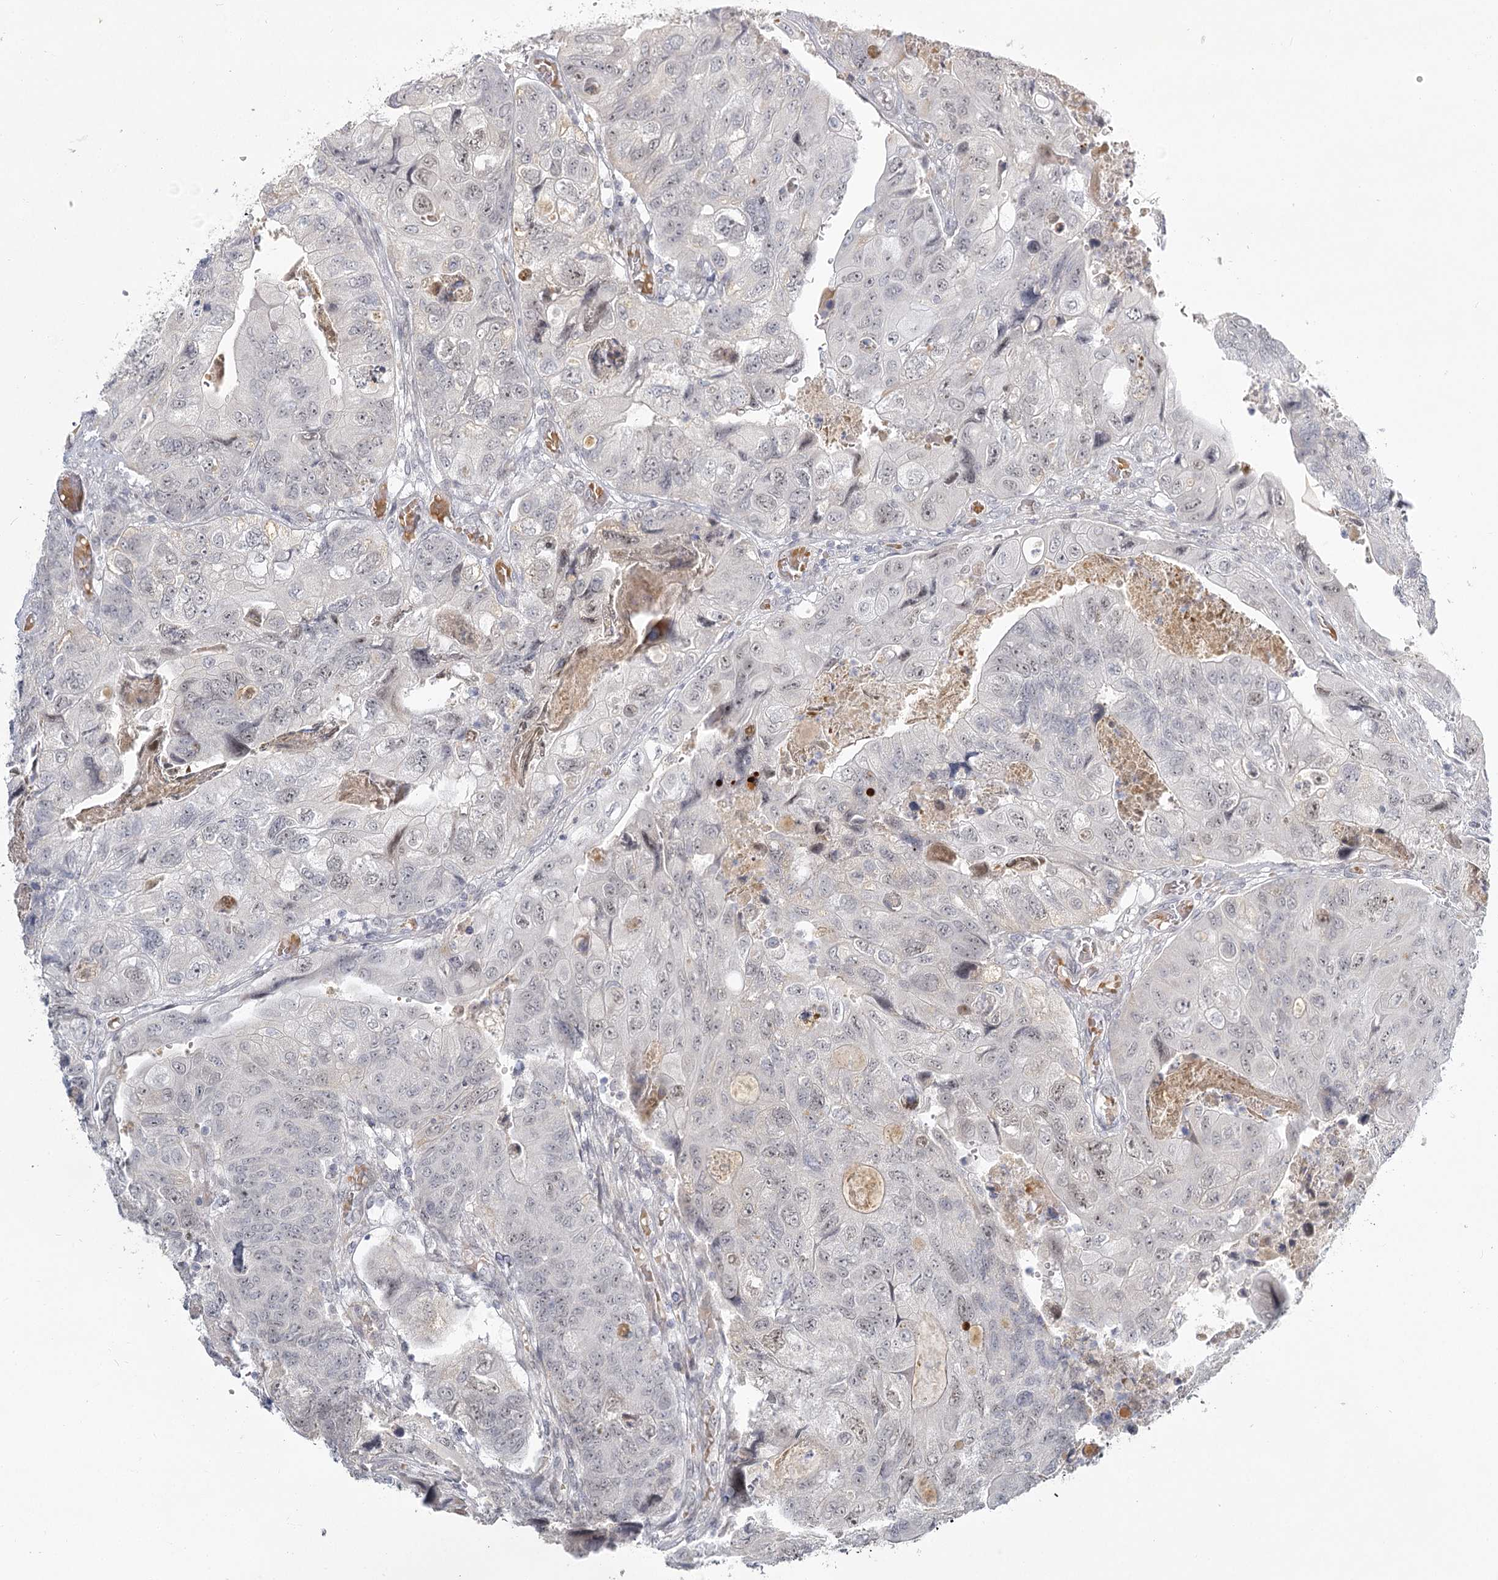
{"staining": {"intensity": "weak", "quantity": "<25%", "location": "nuclear"}, "tissue": "colorectal cancer", "cell_type": "Tumor cells", "image_type": "cancer", "snomed": [{"axis": "morphology", "description": "Adenocarcinoma, NOS"}, {"axis": "topography", "description": "Rectum"}], "caption": "The histopathology image shows no staining of tumor cells in colorectal cancer.", "gene": "EXOSC7", "patient": {"sex": "male", "age": 63}}